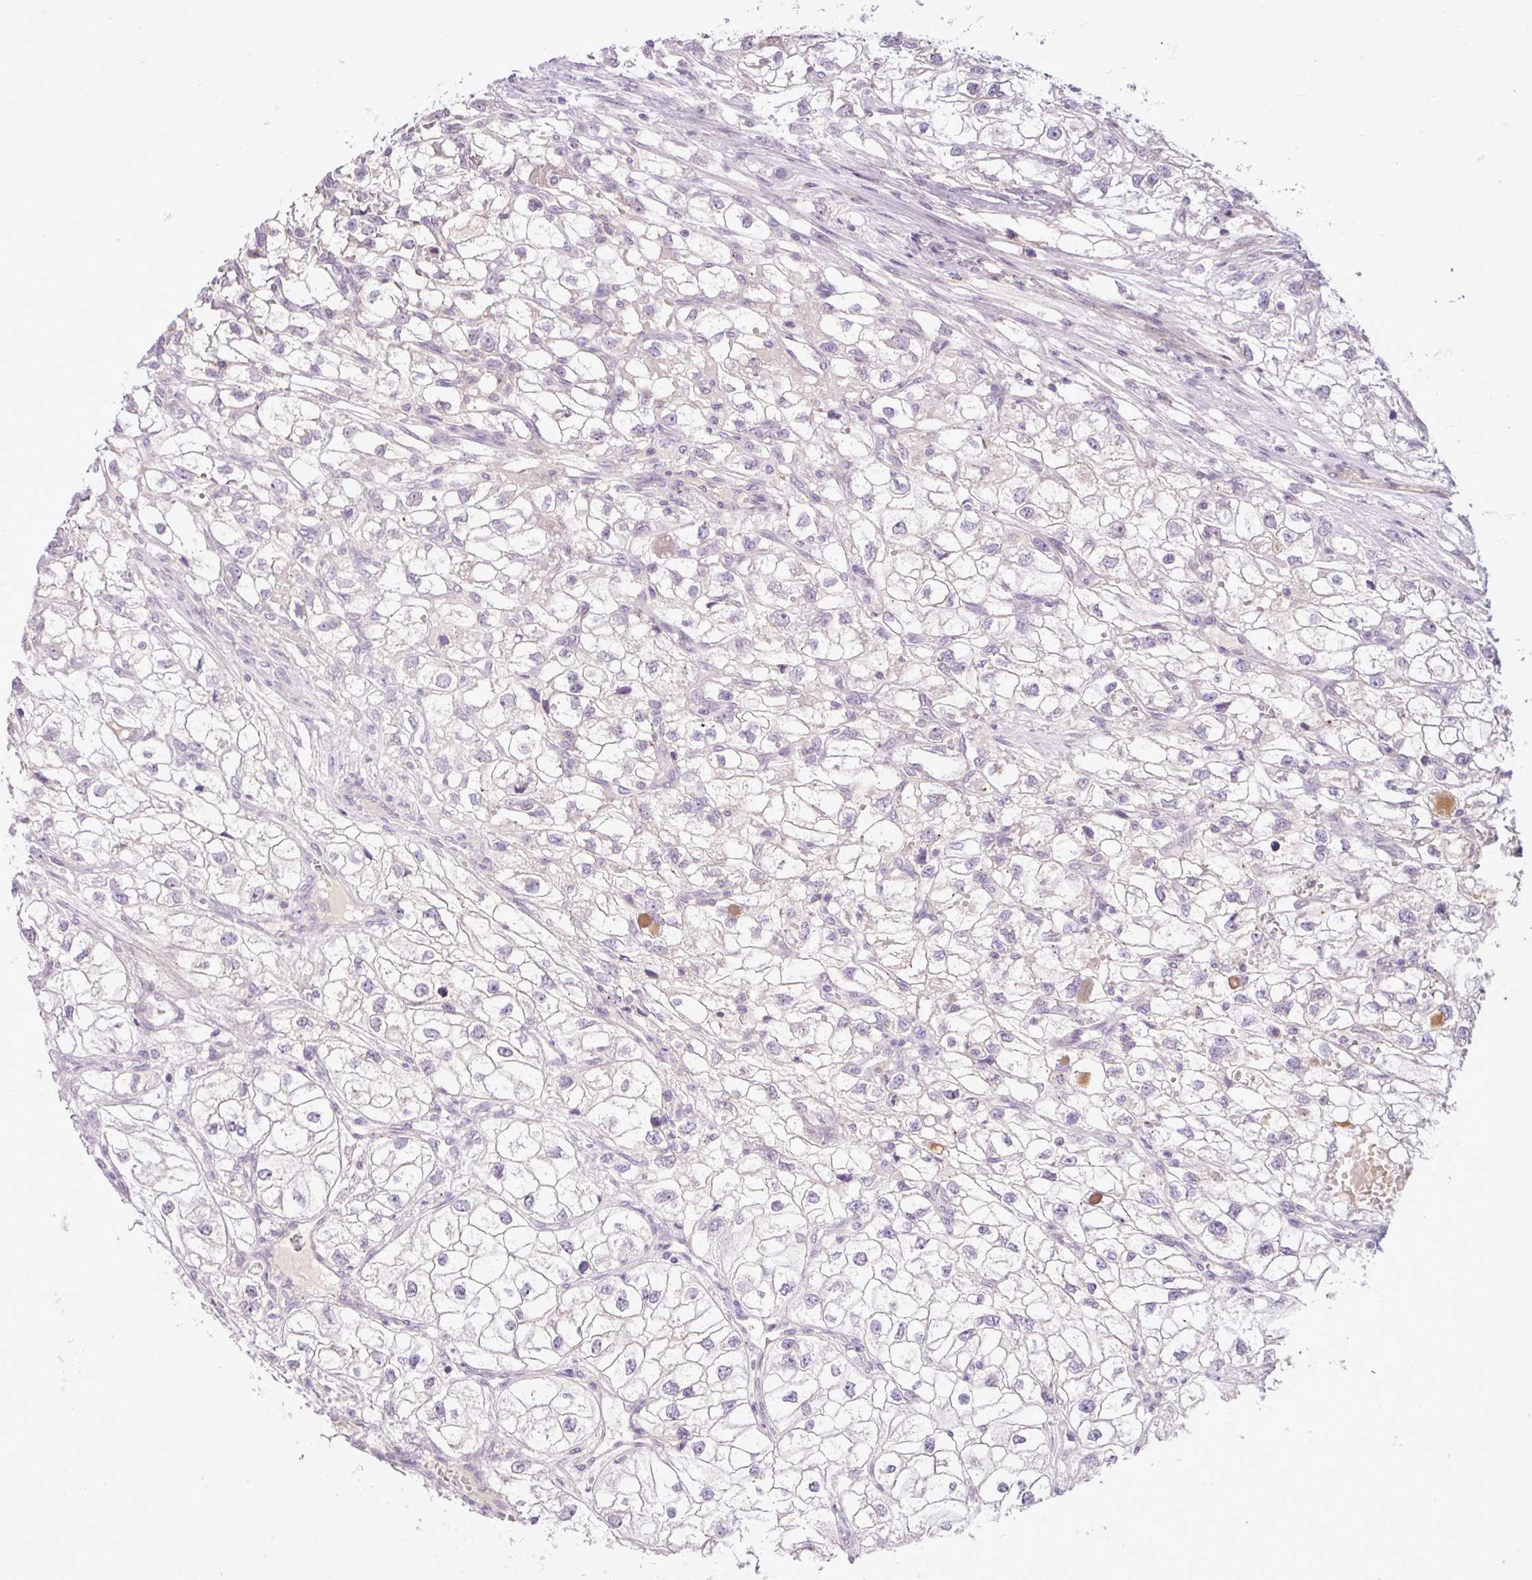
{"staining": {"intensity": "negative", "quantity": "none", "location": "none"}, "tissue": "renal cancer", "cell_type": "Tumor cells", "image_type": "cancer", "snomed": [{"axis": "morphology", "description": "Adenocarcinoma, NOS"}, {"axis": "topography", "description": "Kidney"}], "caption": "Human renal adenocarcinoma stained for a protein using IHC exhibits no staining in tumor cells.", "gene": "DNAJB13", "patient": {"sex": "male", "age": 59}}